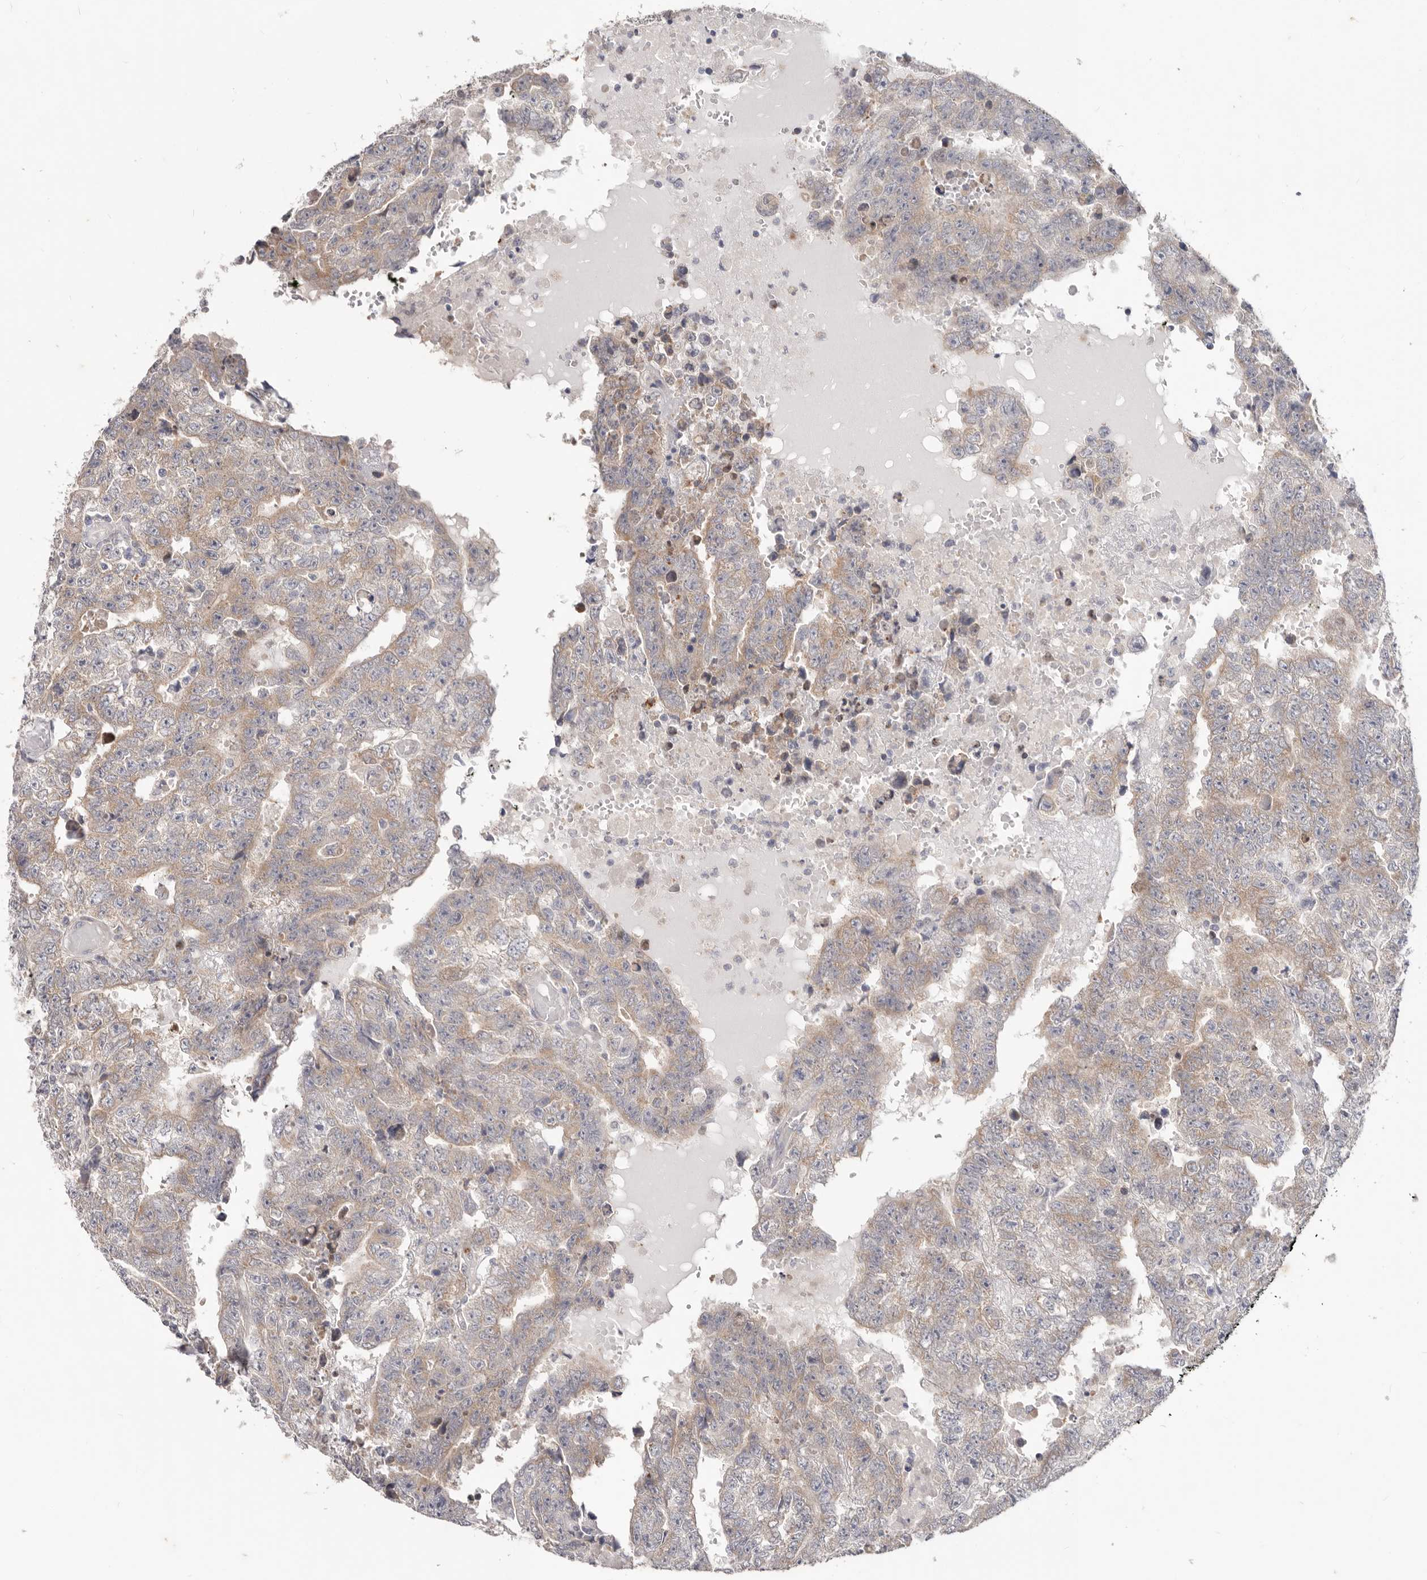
{"staining": {"intensity": "weak", "quantity": "25%-75%", "location": "cytoplasmic/membranous"}, "tissue": "testis cancer", "cell_type": "Tumor cells", "image_type": "cancer", "snomed": [{"axis": "morphology", "description": "Carcinoma, Embryonal, NOS"}, {"axis": "topography", "description": "Testis"}], "caption": "A high-resolution micrograph shows IHC staining of testis embryonal carcinoma, which reveals weak cytoplasmic/membranous positivity in approximately 25%-75% of tumor cells.", "gene": "WDR77", "patient": {"sex": "male", "age": 25}}